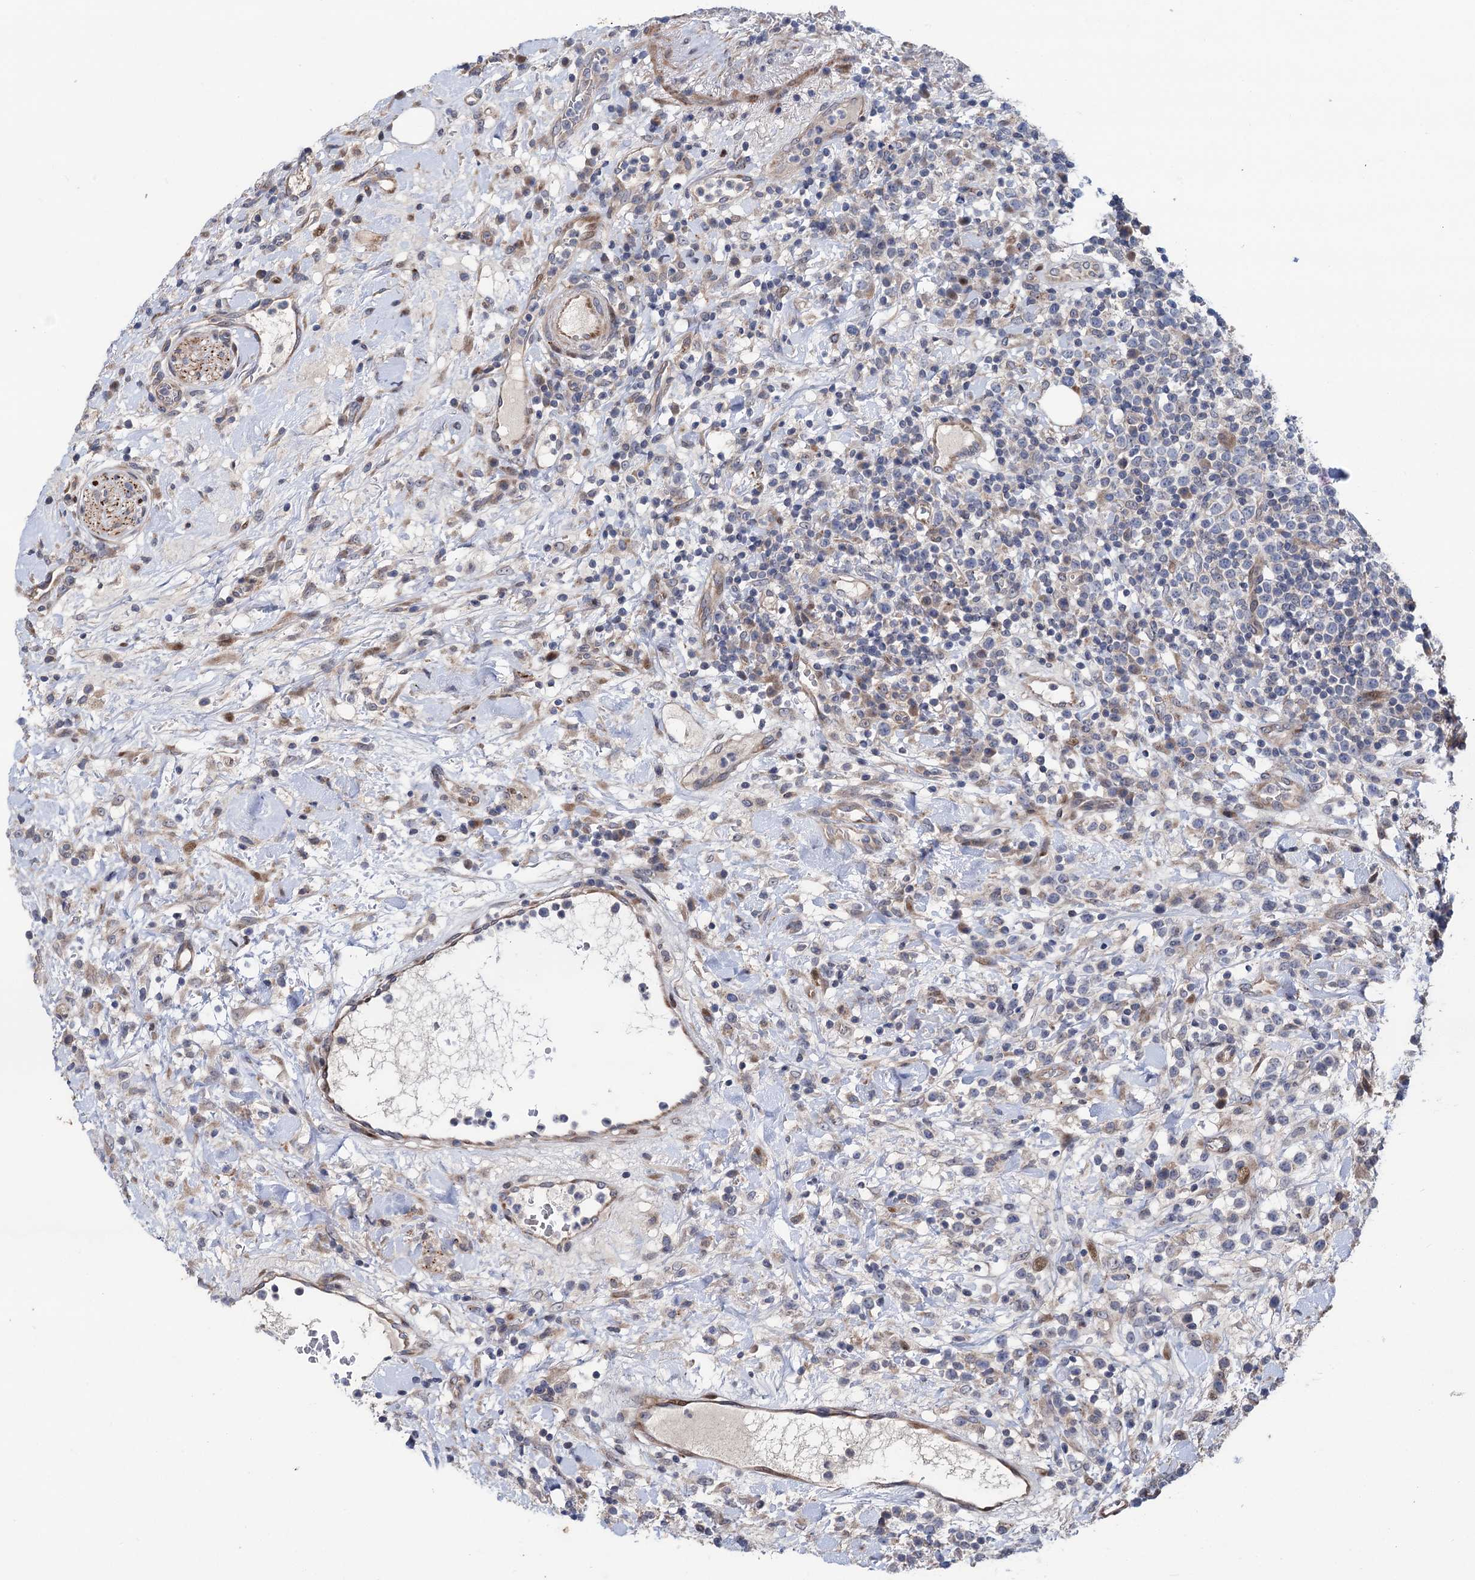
{"staining": {"intensity": "negative", "quantity": "none", "location": "none"}, "tissue": "lymphoma", "cell_type": "Tumor cells", "image_type": "cancer", "snomed": [{"axis": "morphology", "description": "Malignant lymphoma, non-Hodgkin's type, High grade"}, {"axis": "topography", "description": "Colon"}], "caption": "This micrograph is of high-grade malignant lymphoma, non-Hodgkin's type stained with immunohistochemistry to label a protein in brown with the nuclei are counter-stained blue. There is no positivity in tumor cells. (DAB (3,3'-diaminobenzidine) immunohistochemistry, high magnification).", "gene": "UBR1", "patient": {"sex": "female", "age": 53}}